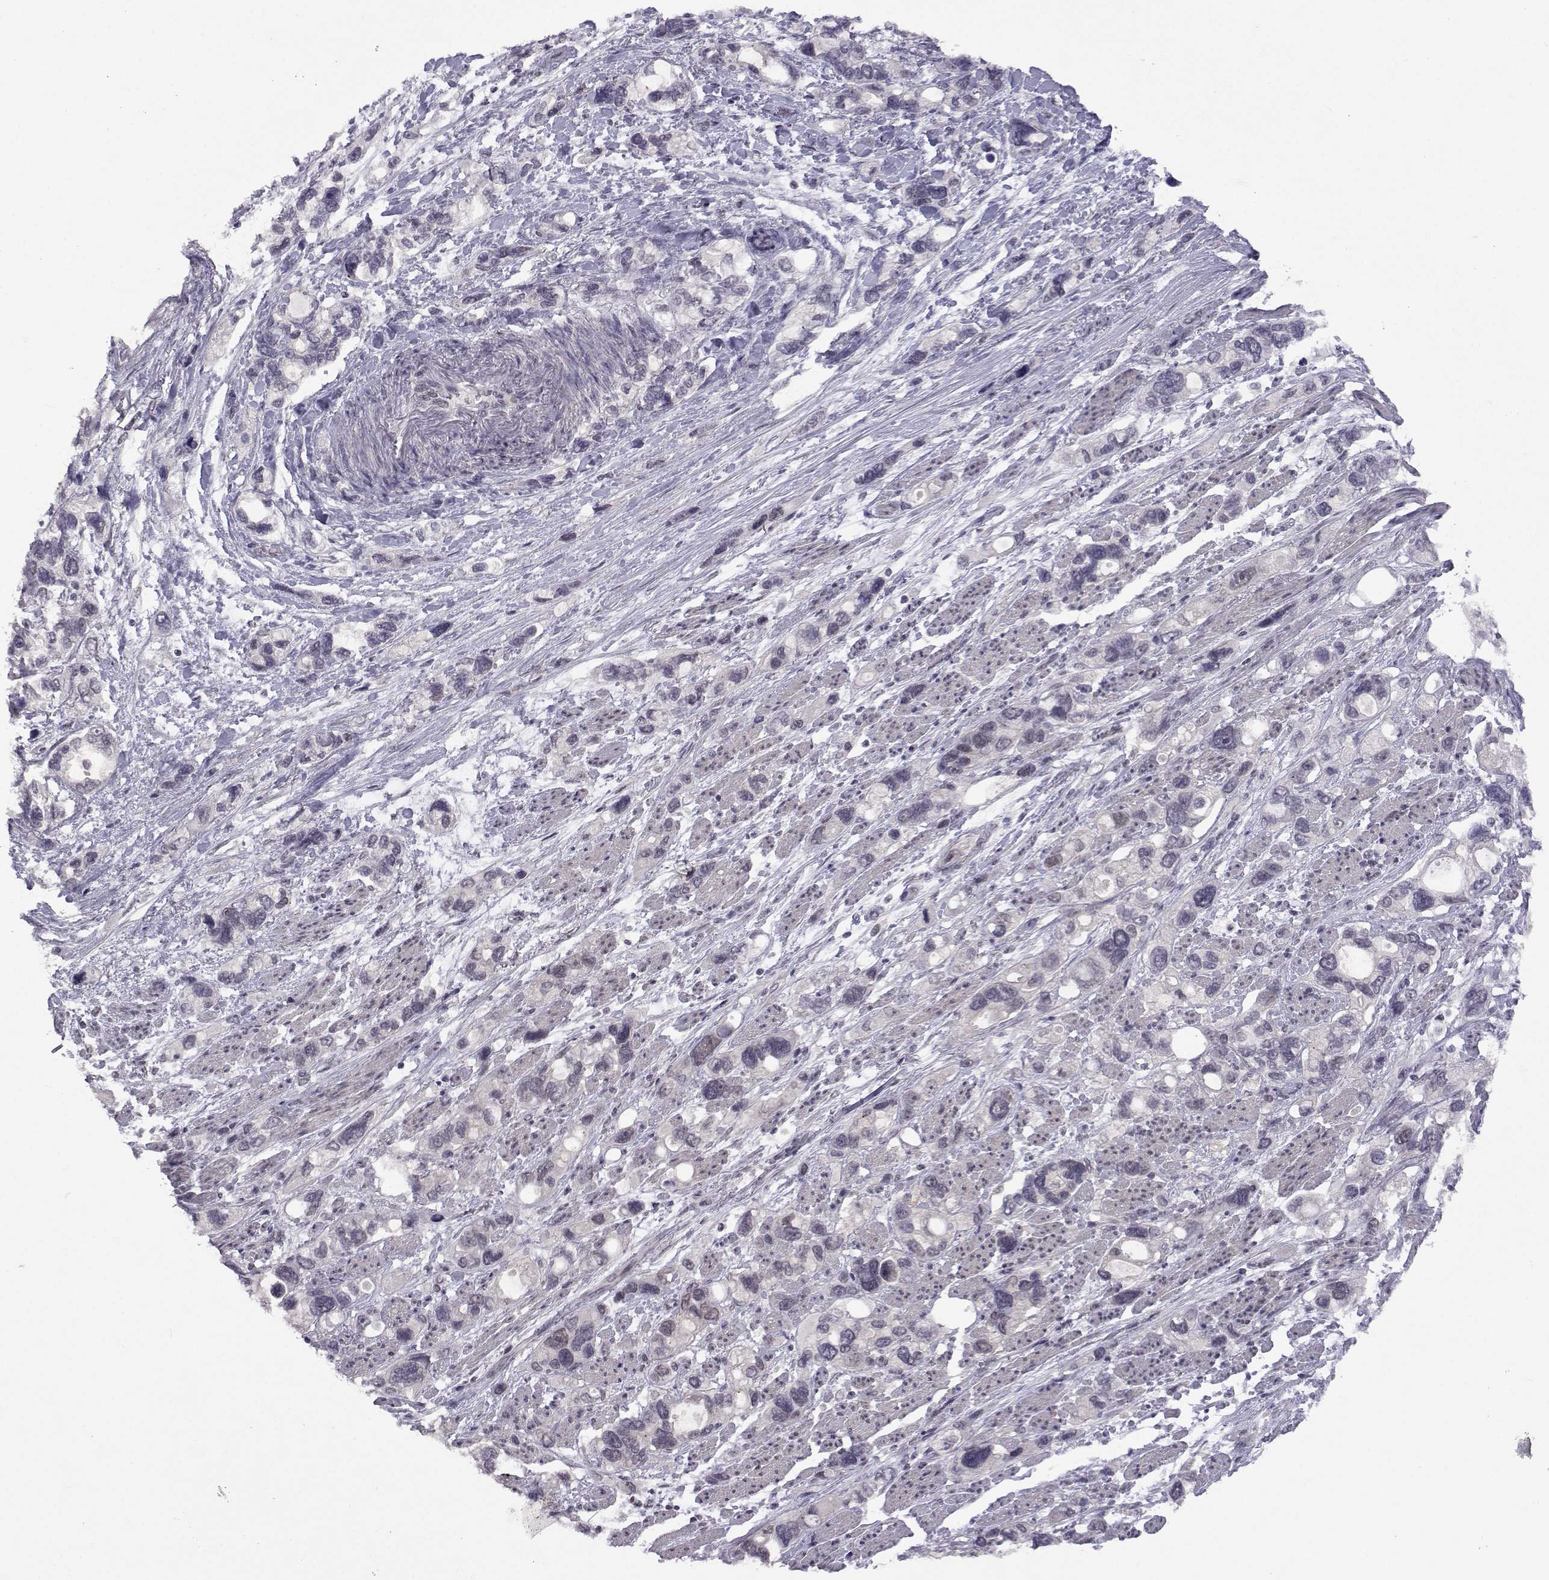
{"staining": {"intensity": "negative", "quantity": "none", "location": "none"}, "tissue": "stomach cancer", "cell_type": "Tumor cells", "image_type": "cancer", "snomed": [{"axis": "morphology", "description": "Adenocarcinoma, NOS"}, {"axis": "topography", "description": "Stomach, upper"}], "caption": "IHC image of human stomach cancer (adenocarcinoma) stained for a protein (brown), which exhibits no staining in tumor cells.", "gene": "MED26", "patient": {"sex": "female", "age": 81}}